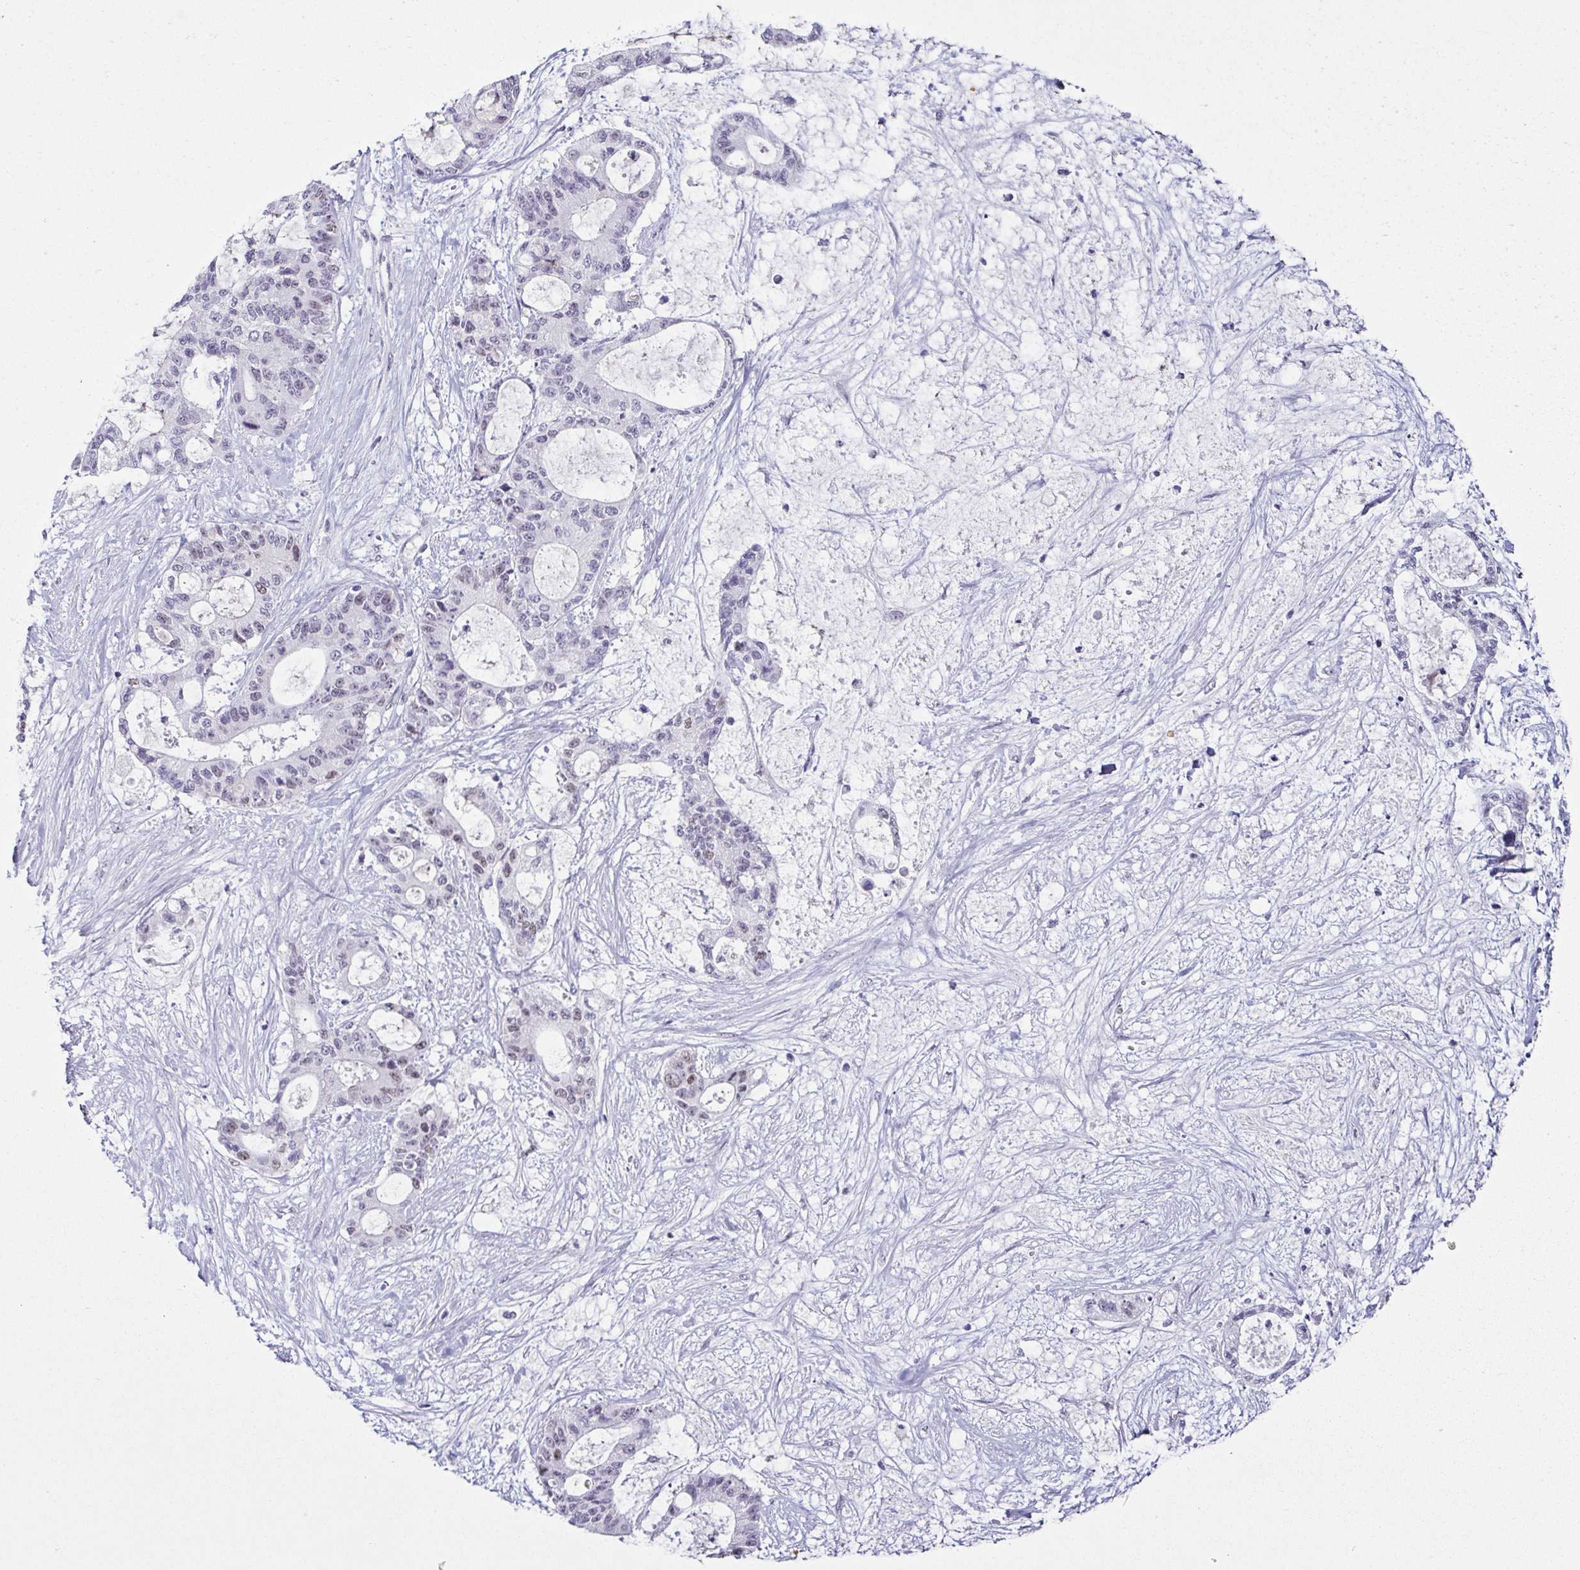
{"staining": {"intensity": "moderate", "quantity": "<25%", "location": "nuclear"}, "tissue": "liver cancer", "cell_type": "Tumor cells", "image_type": "cancer", "snomed": [{"axis": "morphology", "description": "Normal tissue, NOS"}, {"axis": "morphology", "description": "Cholangiocarcinoma"}, {"axis": "topography", "description": "Liver"}, {"axis": "topography", "description": "Peripheral nerve tissue"}], "caption": "Protein staining demonstrates moderate nuclear staining in approximately <25% of tumor cells in liver cancer (cholangiocarcinoma).", "gene": "TCF3", "patient": {"sex": "female", "age": 73}}